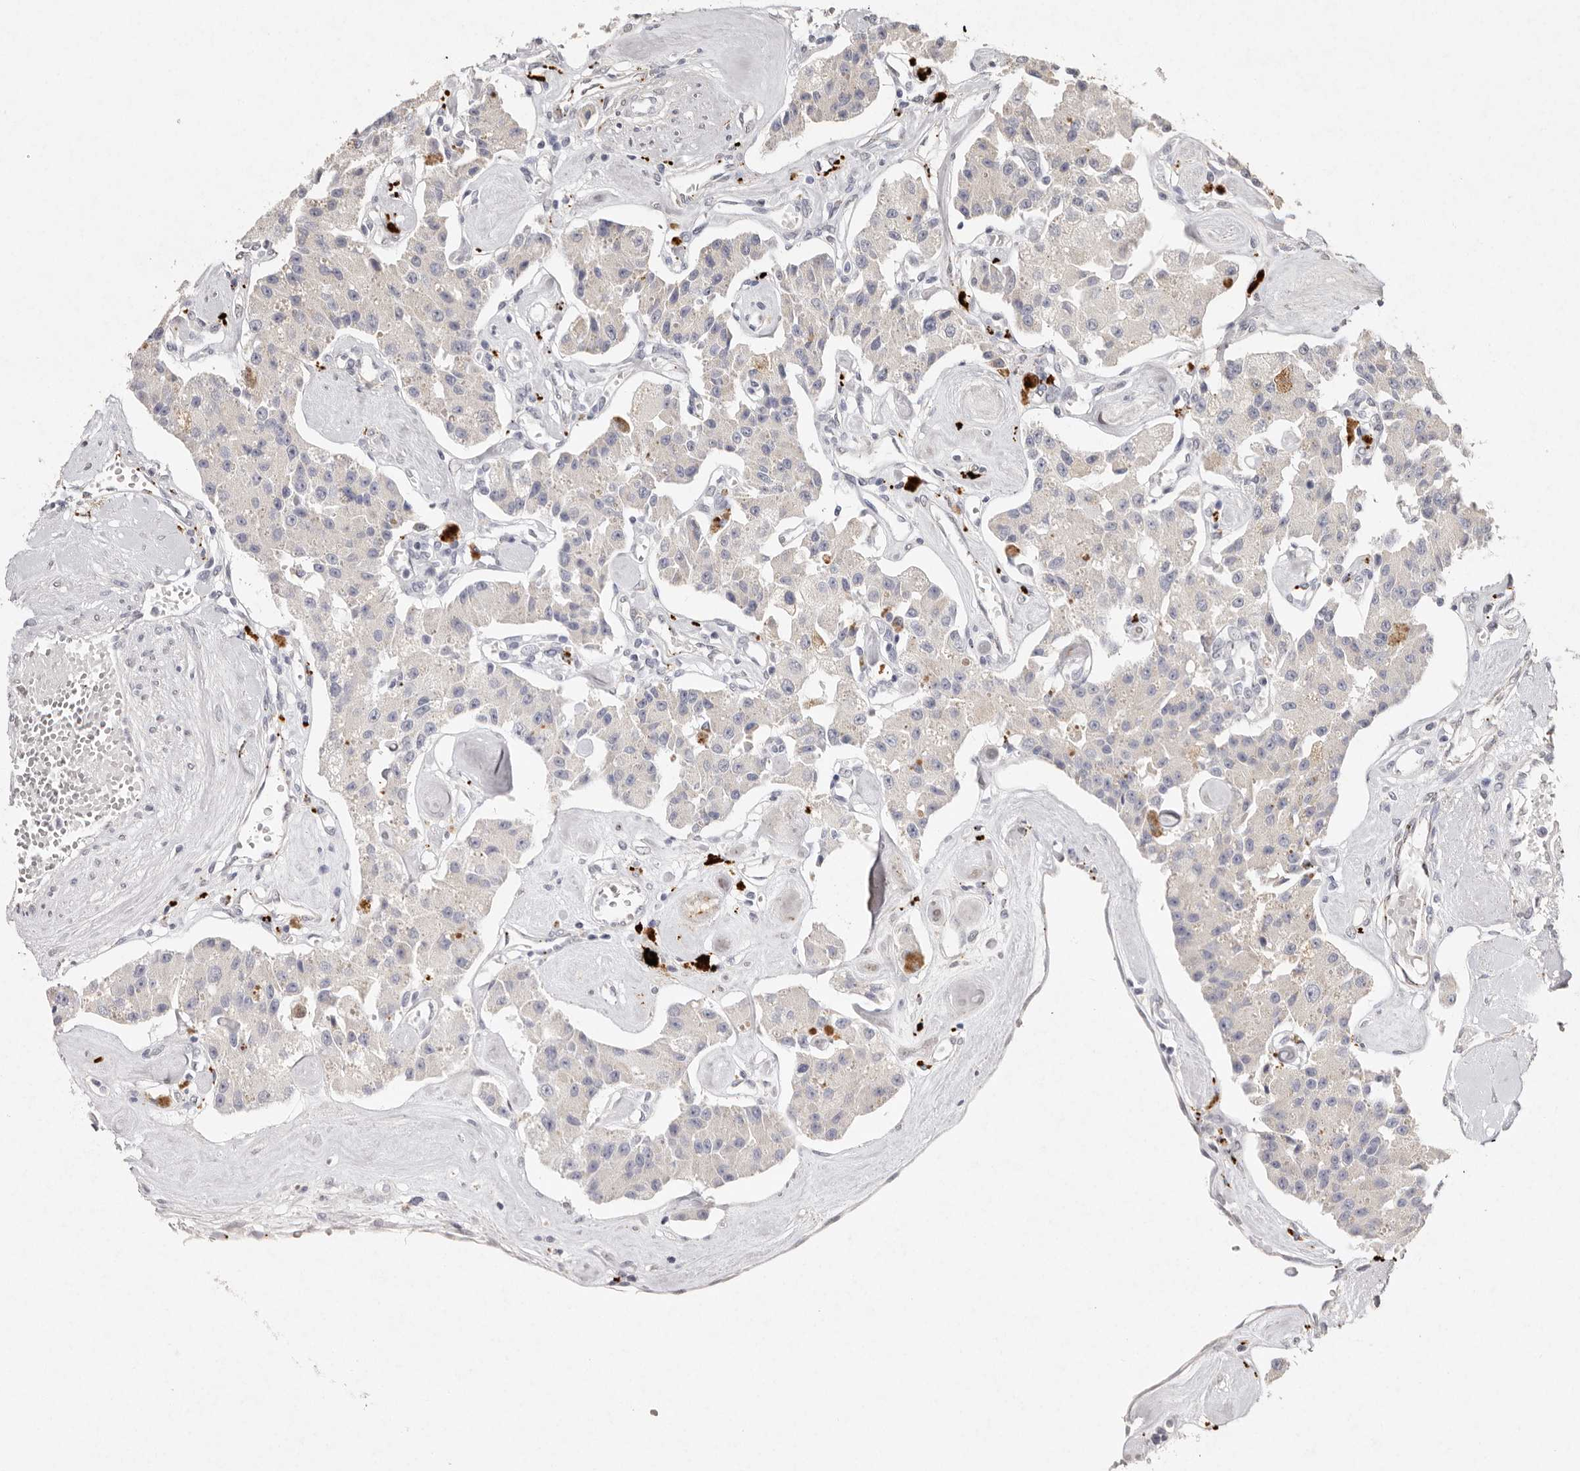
{"staining": {"intensity": "negative", "quantity": "none", "location": "none"}, "tissue": "carcinoid", "cell_type": "Tumor cells", "image_type": "cancer", "snomed": [{"axis": "morphology", "description": "Carcinoid, malignant, NOS"}, {"axis": "topography", "description": "Pancreas"}], "caption": "Immunohistochemistry of malignant carcinoid reveals no positivity in tumor cells.", "gene": "FAM185A", "patient": {"sex": "male", "age": 41}}